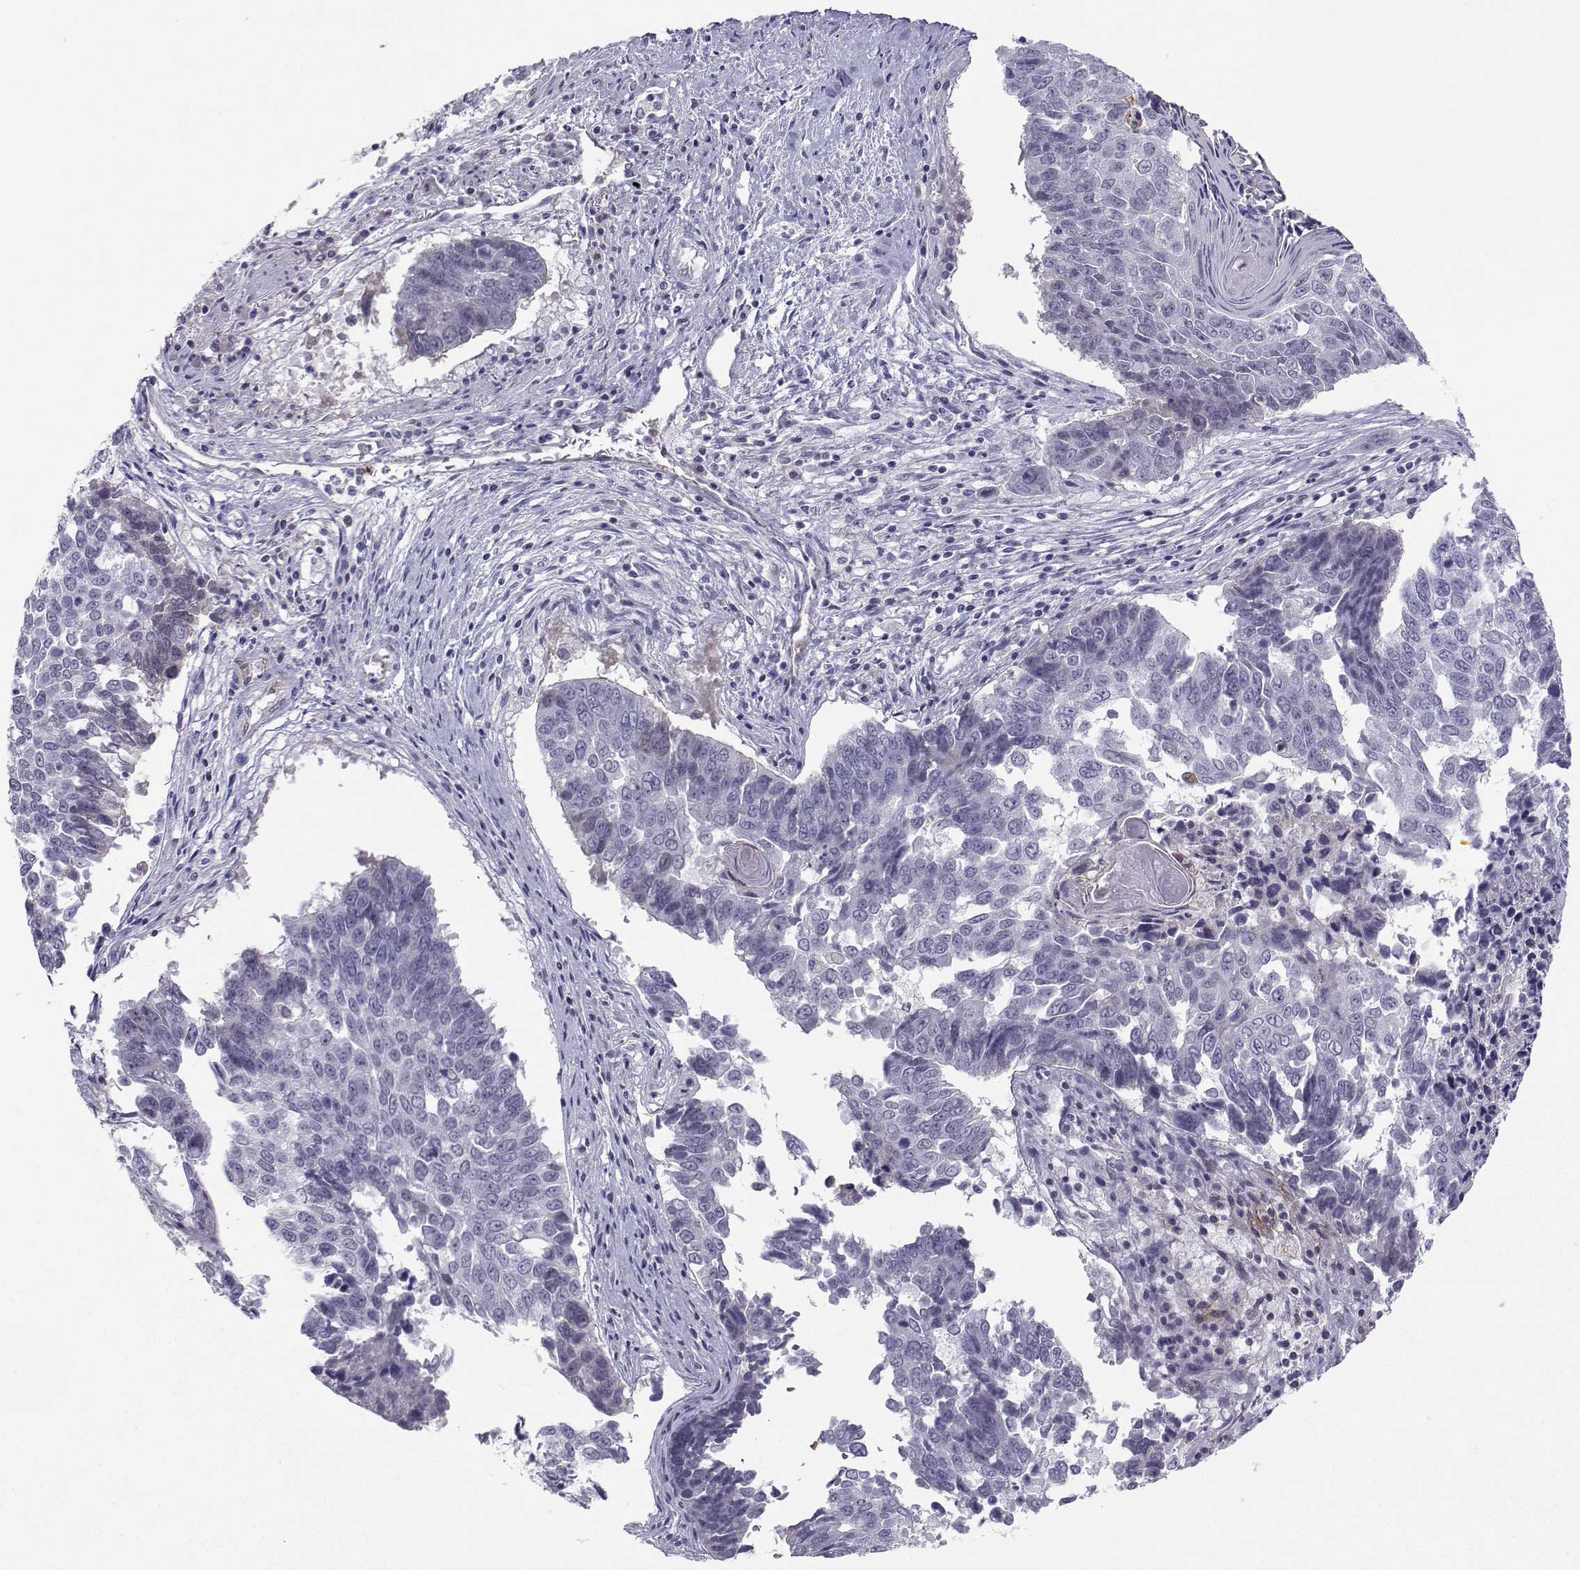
{"staining": {"intensity": "negative", "quantity": "none", "location": "none"}, "tissue": "lung cancer", "cell_type": "Tumor cells", "image_type": "cancer", "snomed": [{"axis": "morphology", "description": "Squamous cell carcinoma, NOS"}, {"axis": "topography", "description": "Lung"}], "caption": "A photomicrograph of human lung squamous cell carcinoma is negative for staining in tumor cells.", "gene": "LHX1", "patient": {"sex": "male", "age": 73}}